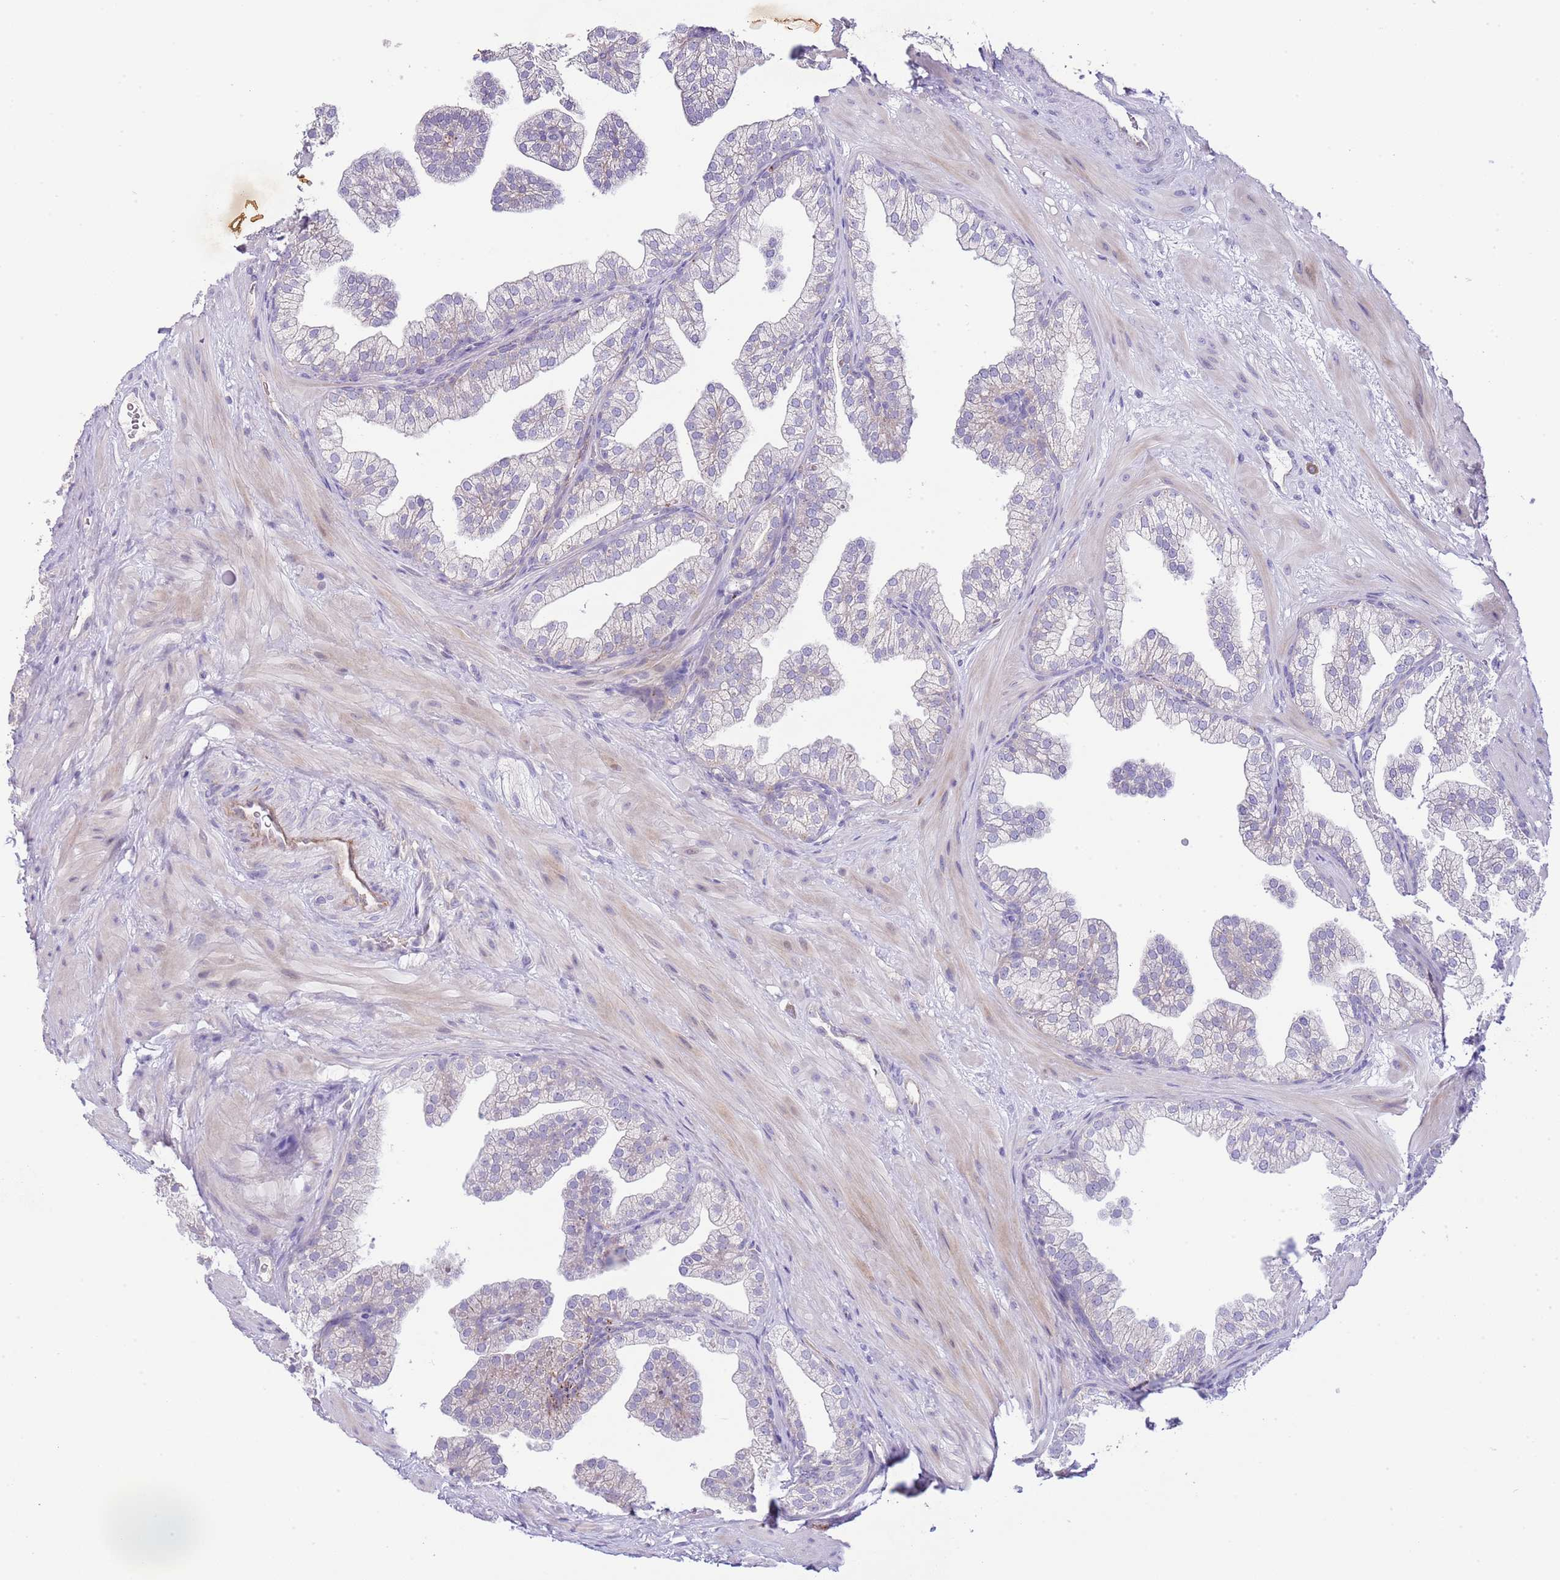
{"staining": {"intensity": "negative", "quantity": "none", "location": "none"}, "tissue": "prostate", "cell_type": "Glandular cells", "image_type": "normal", "snomed": [{"axis": "morphology", "description": "Normal tissue, NOS"}, {"axis": "topography", "description": "Prostate"}], "caption": "IHC micrograph of benign prostate: human prostate stained with DAB (3,3'-diaminobenzidine) demonstrates no significant protein positivity in glandular cells.", "gene": "ABHD17A", "patient": {"sex": "male", "age": 37}}